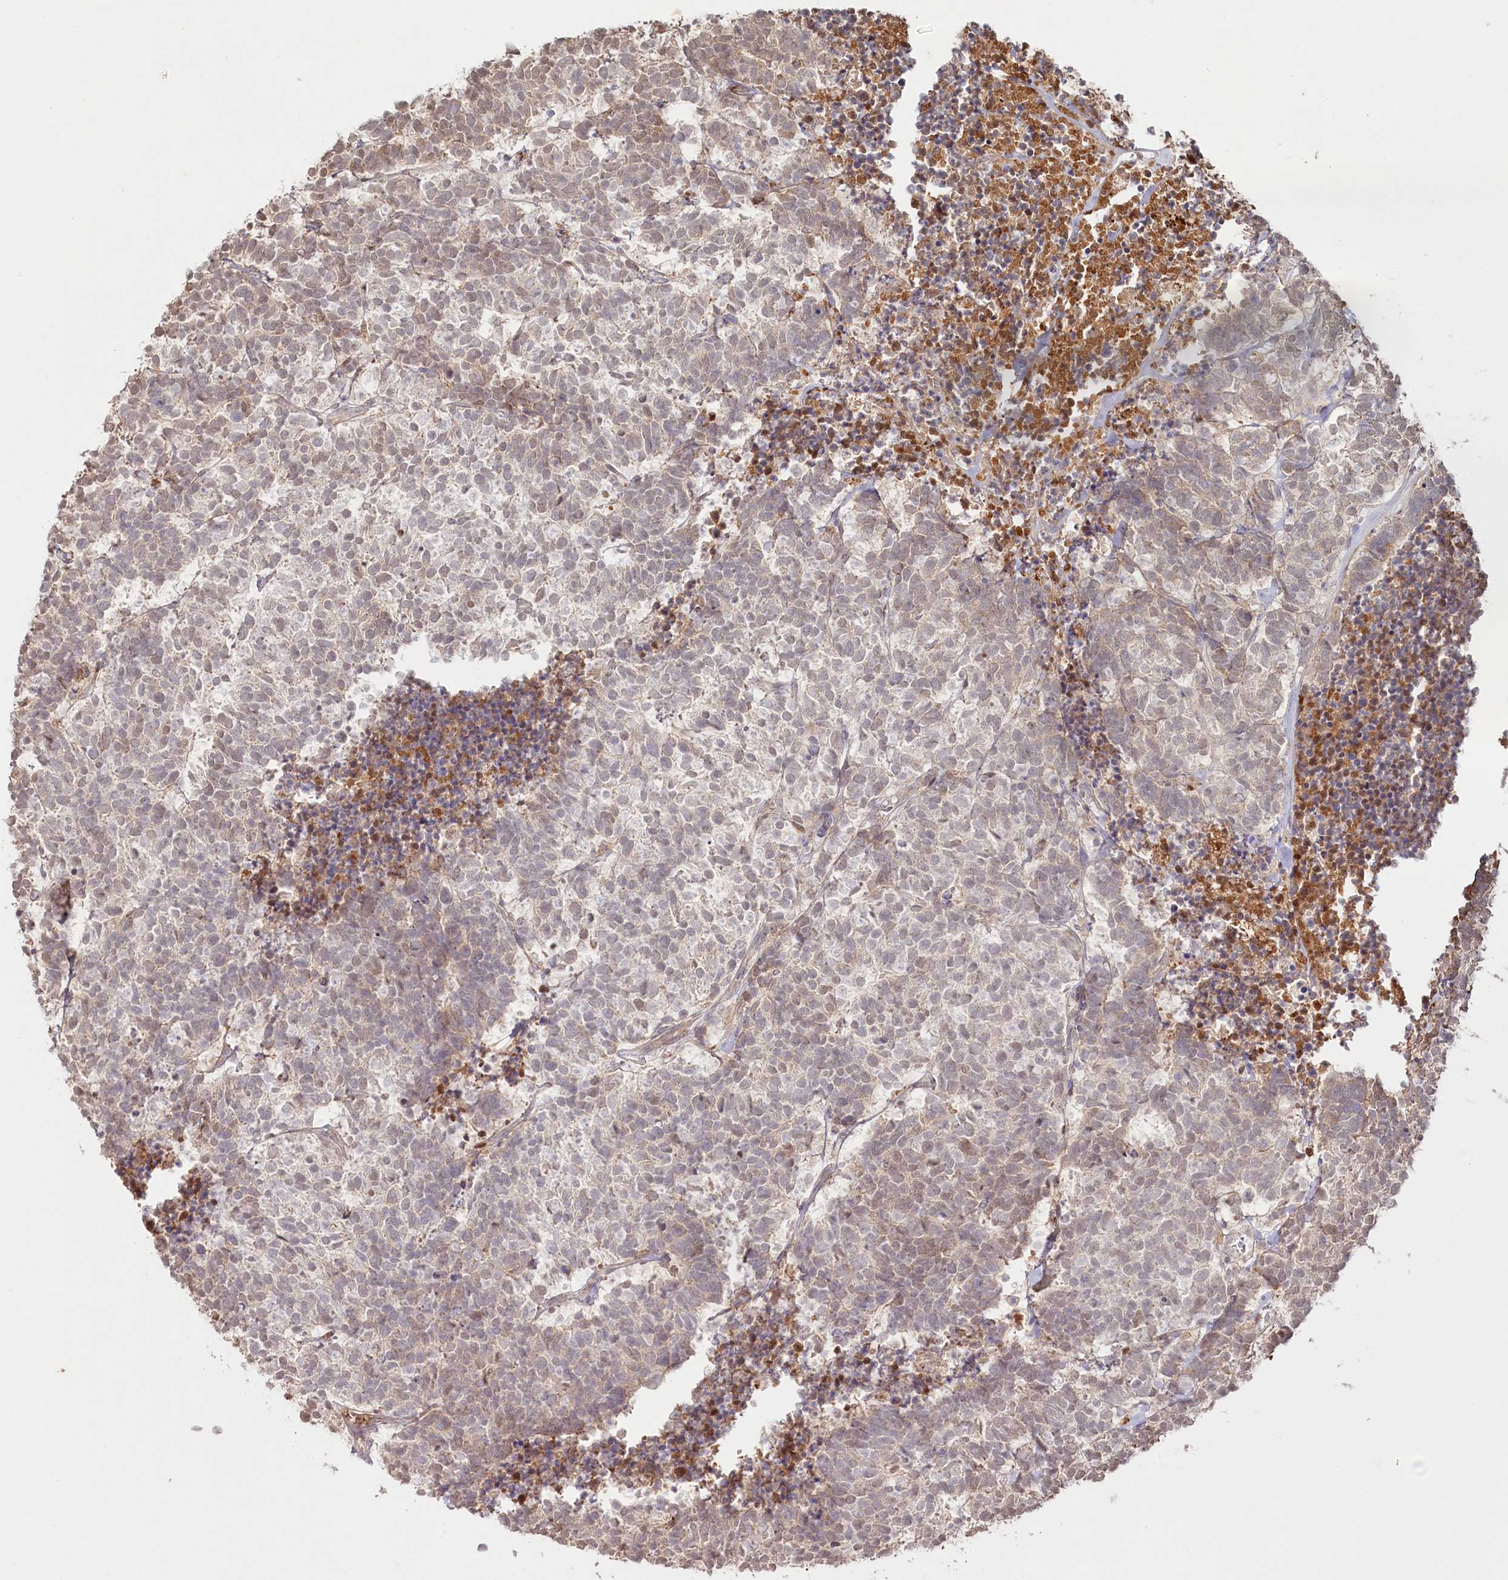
{"staining": {"intensity": "weak", "quantity": "25%-75%", "location": "cytoplasmic/membranous"}, "tissue": "carcinoid", "cell_type": "Tumor cells", "image_type": "cancer", "snomed": [{"axis": "morphology", "description": "Carcinoma, NOS"}, {"axis": "morphology", "description": "Carcinoid, malignant, NOS"}, {"axis": "topography", "description": "Urinary bladder"}], "caption": "Carcinoid stained with immunohistochemistry (IHC) displays weak cytoplasmic/membranous staining in approximately 25%-75% of tumor cells.", "gene": "PSAPL1", "patient": {"sex": "male", "age": 57}}